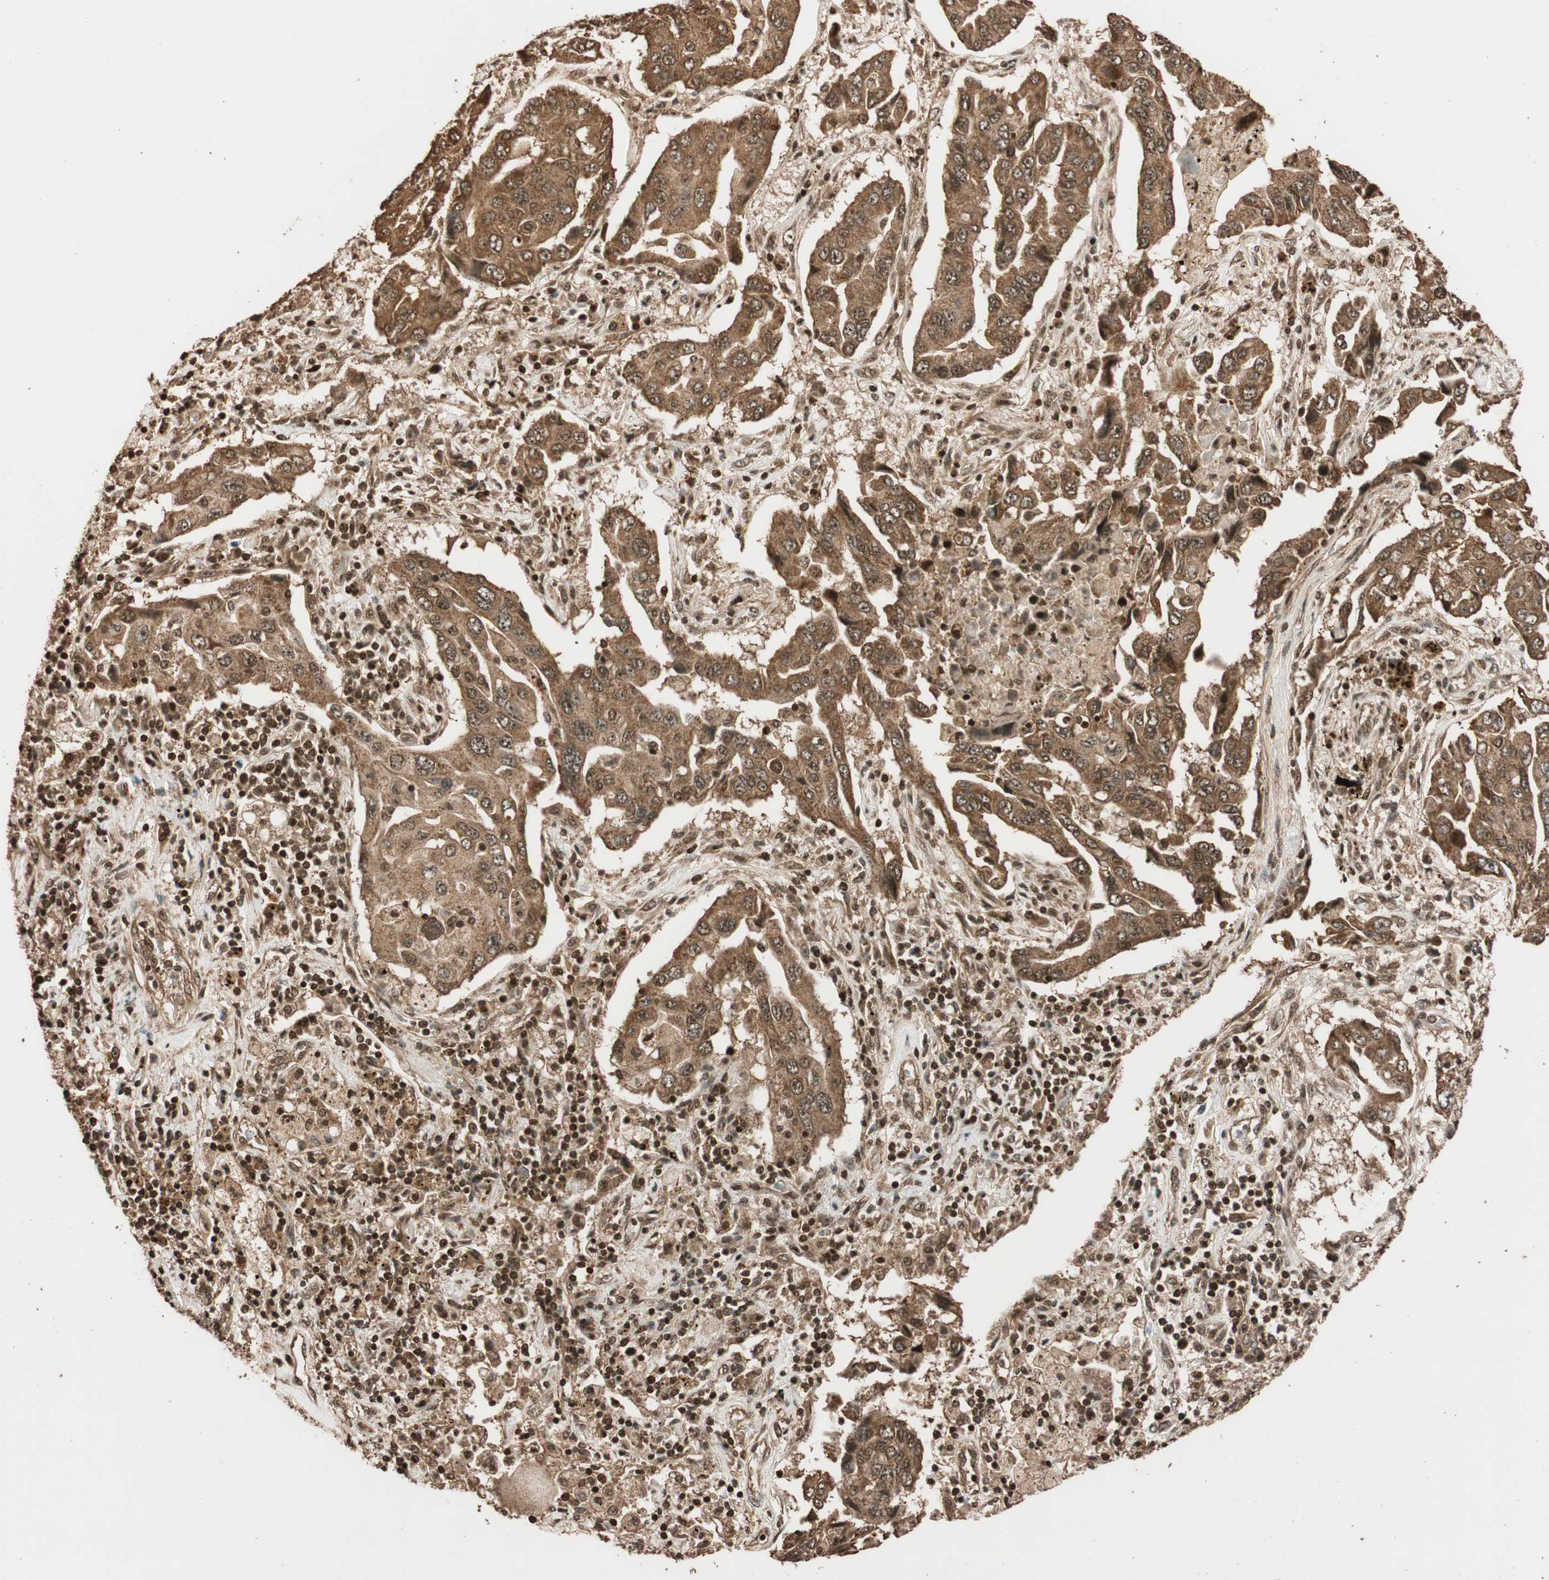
{"staining": {"intensity": "moderate", "quantity": ">75%", "location": "cytoplasmic/membranous"}, "tissue": "lung cancer", "cell_type": "Tumor cells", "image_type": "cancer", "snomed": [{"axis": "morphology", "description": "Adenocarcinoma, NOS"}, {"axis": "topography", "description": "Lung"}], "caption": "This histopathology image exhibits lung adenocarcinoma stained with immunohistochemistry (IHC) to label a protein in brown. The cytoplasmic/membranous of tumor cells show moderate positivity for the protein. Nuclei are counter-stained blue.", "gene": "ALKBH5", "patient": {"sex": "female", "age": 65}}